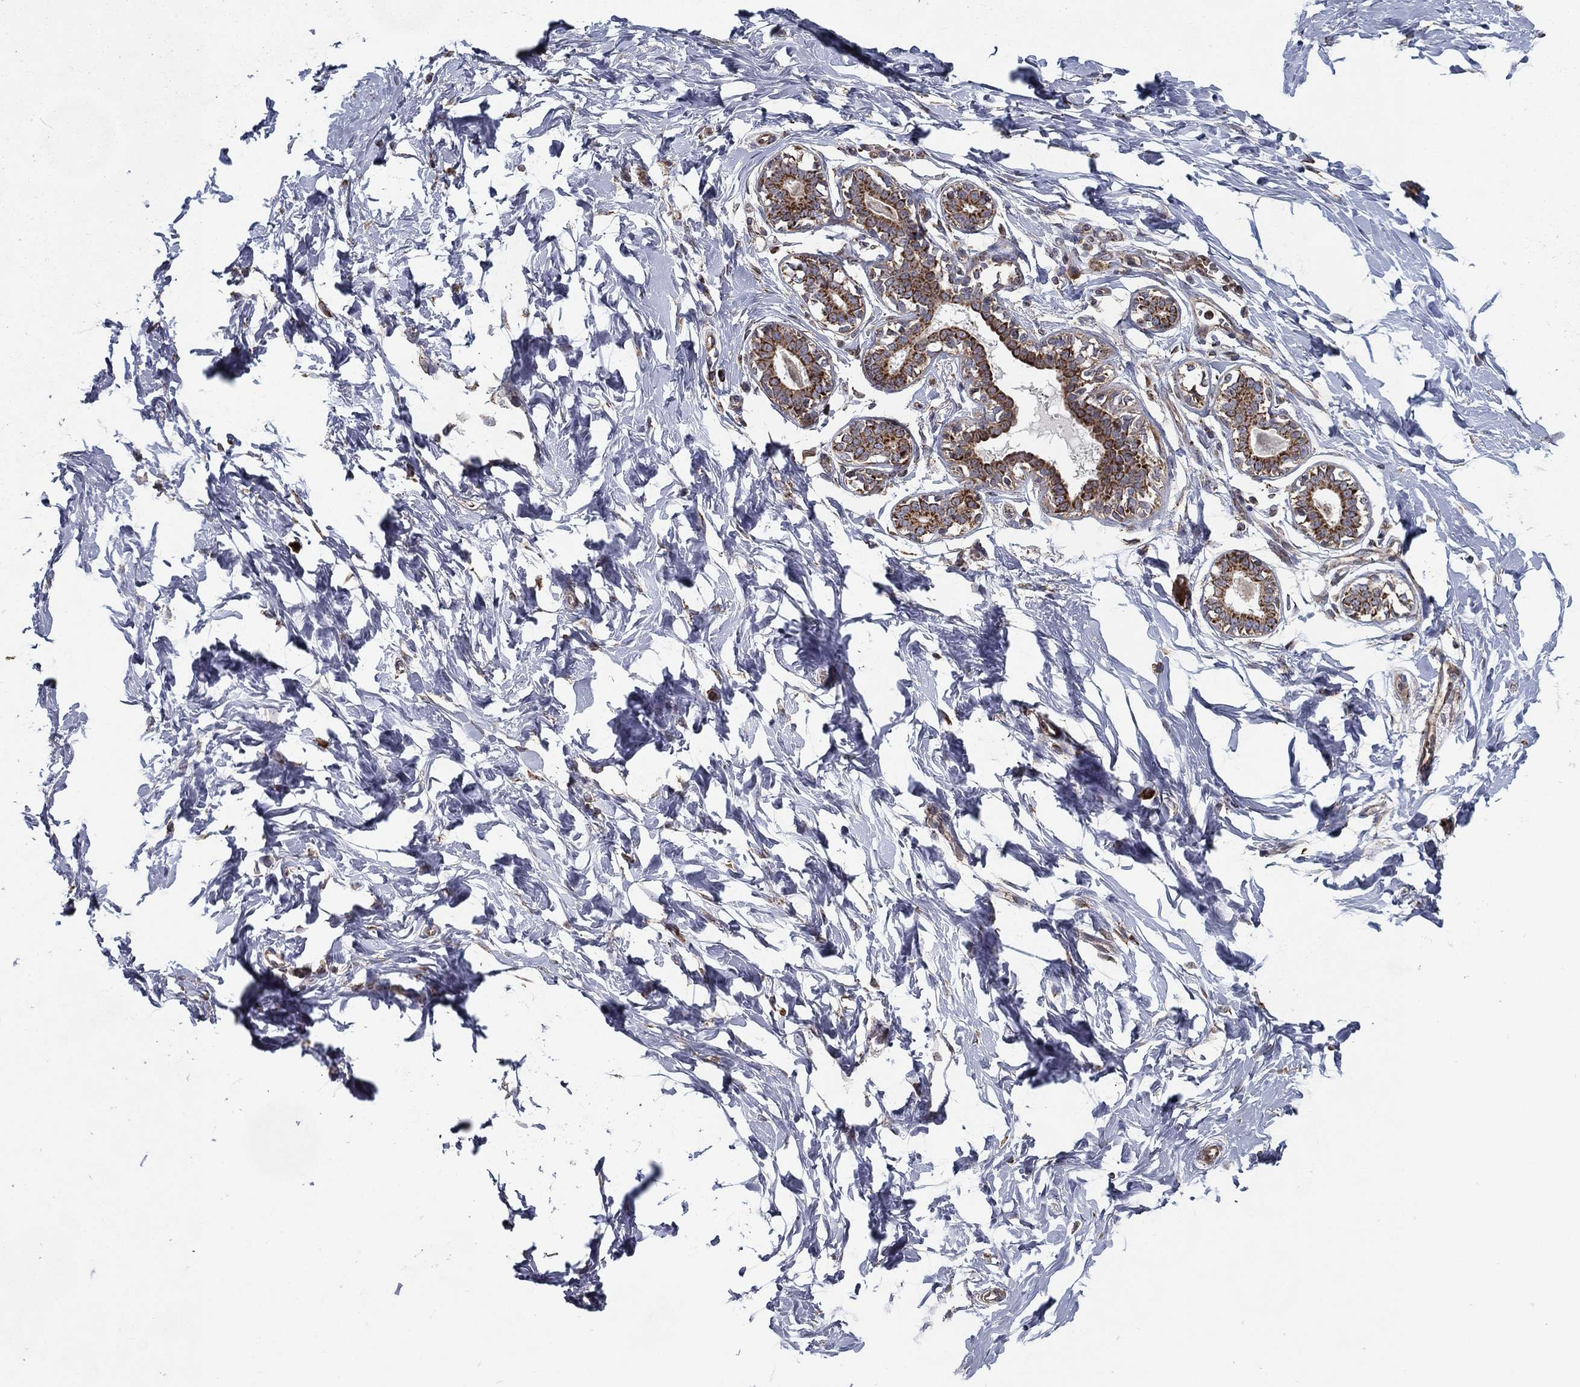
{"staining": {"intensity": "strong", "quantity": ">75%", "location": "cytoplasmic/membranous"}, "tissue": "breast", "cell_type": "Glandular cells", "image_type": "normal", "snomed": [{"axis": "morphology", "description": "Normal tissue, NOS"}, {"axis": "morphology", "description": "Lobular carcinoma, in situ"}, {"axis": "topography", "description": "Breast"}], "caption": "A histopathology image of breast stained for a protein displays strong cytoplasmic/membranous brown staining in glandular cells.", "gene": "MT", "patient": {"sex": "female", "age": 35}}